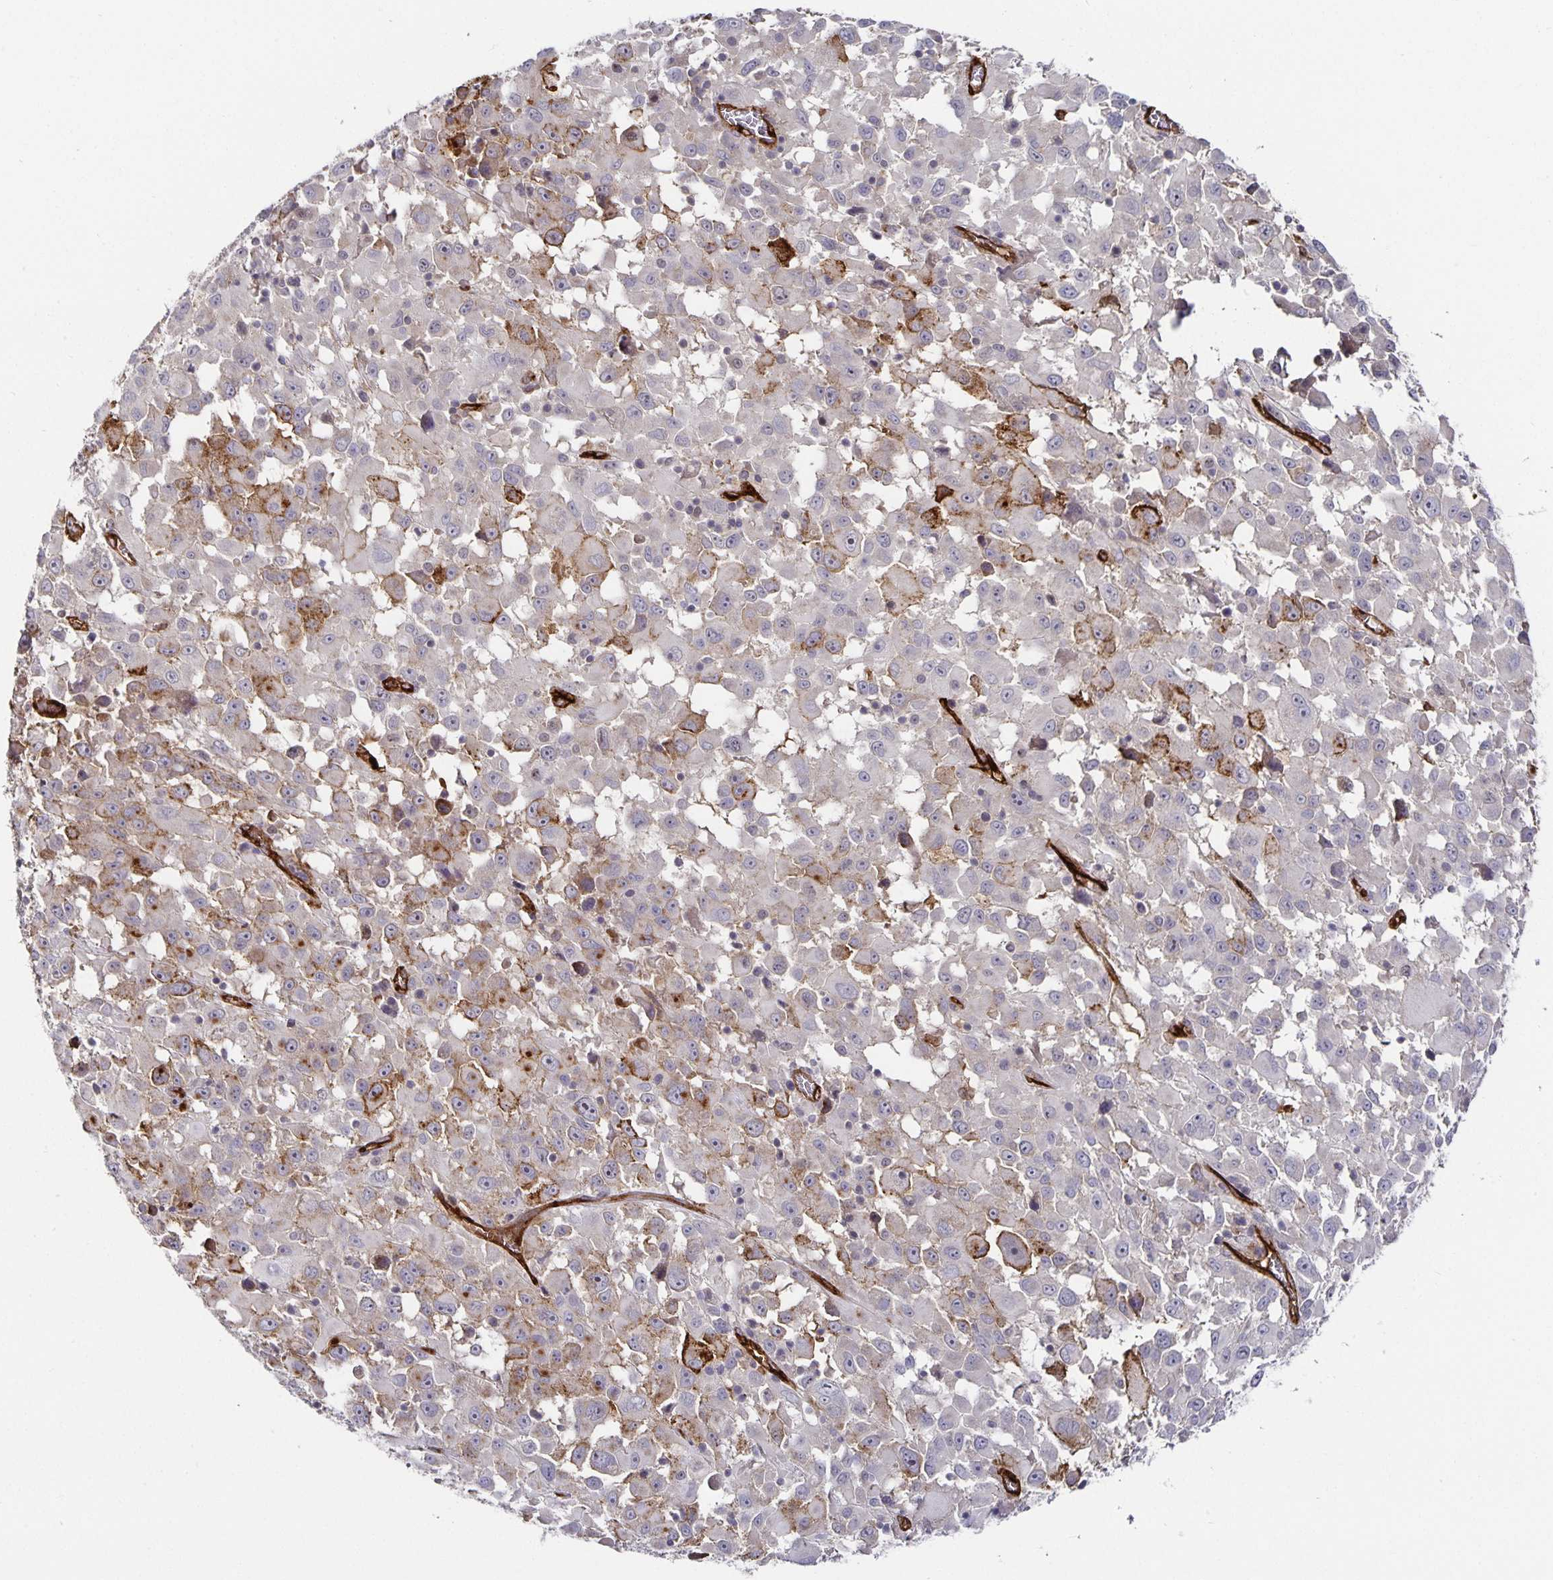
{"staining": {"intensity": "negative", "quantity": "none", "location": "none"}, "tissue": "melanoma", "cell_type": "Tumor cells", "image_type": "cancer", "snomed": [{"axis": "morphology", "description": "Malignant melanoma, Metastatic site"}, {"axis": "topography", "description": "Soft tissue"}], "caption": "The histopathology image reveals no staining of tumor cells in melanoma.", "gene": "PODXL", "patient": {"sex": "male", "age": 50}}